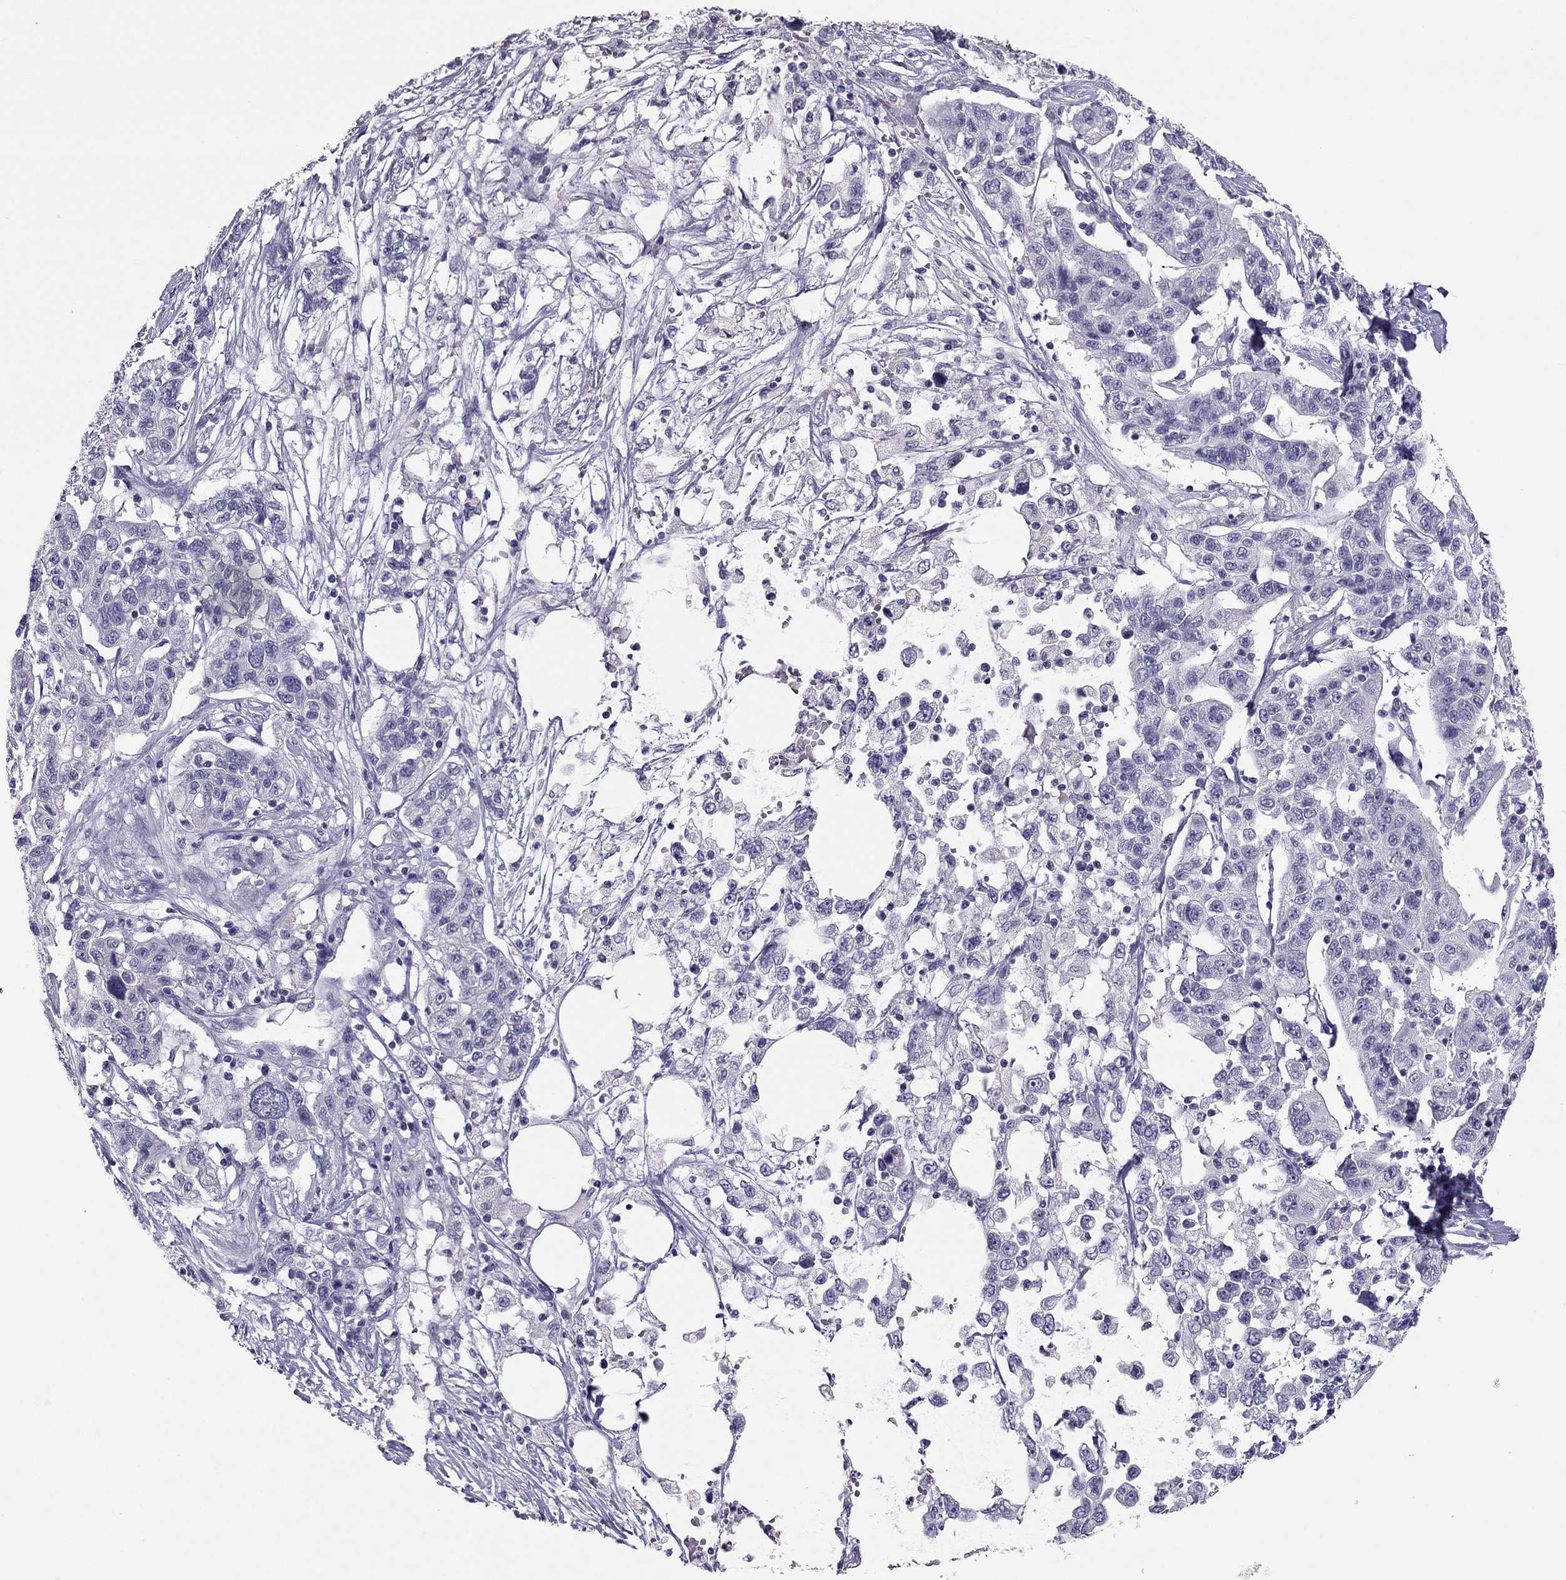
{"staining": {"intensity": "negative", "quantity": "none", "location": "none"}, "tissue": "liver cancer", "cell_type": "Tumor cells", "image_type": "cancer", "snomed": [{"axis": "morphology", "description": "Adenocarcinoma, NOS"}, {"axis": "morphology", "description": "Cholangiocarcinoma"}, {"axis": "topography", "description": "Liver"}], "caption": "Protein analysis of liver cancer (adenocarcinoma) reveals no significant expression in tumor cells. (DAB immunohistochemistry (IHC) visualized using brightfield microscopy, high magnification).", "gene": "RHO", "patient": {"sex": "male", "age": 64}}